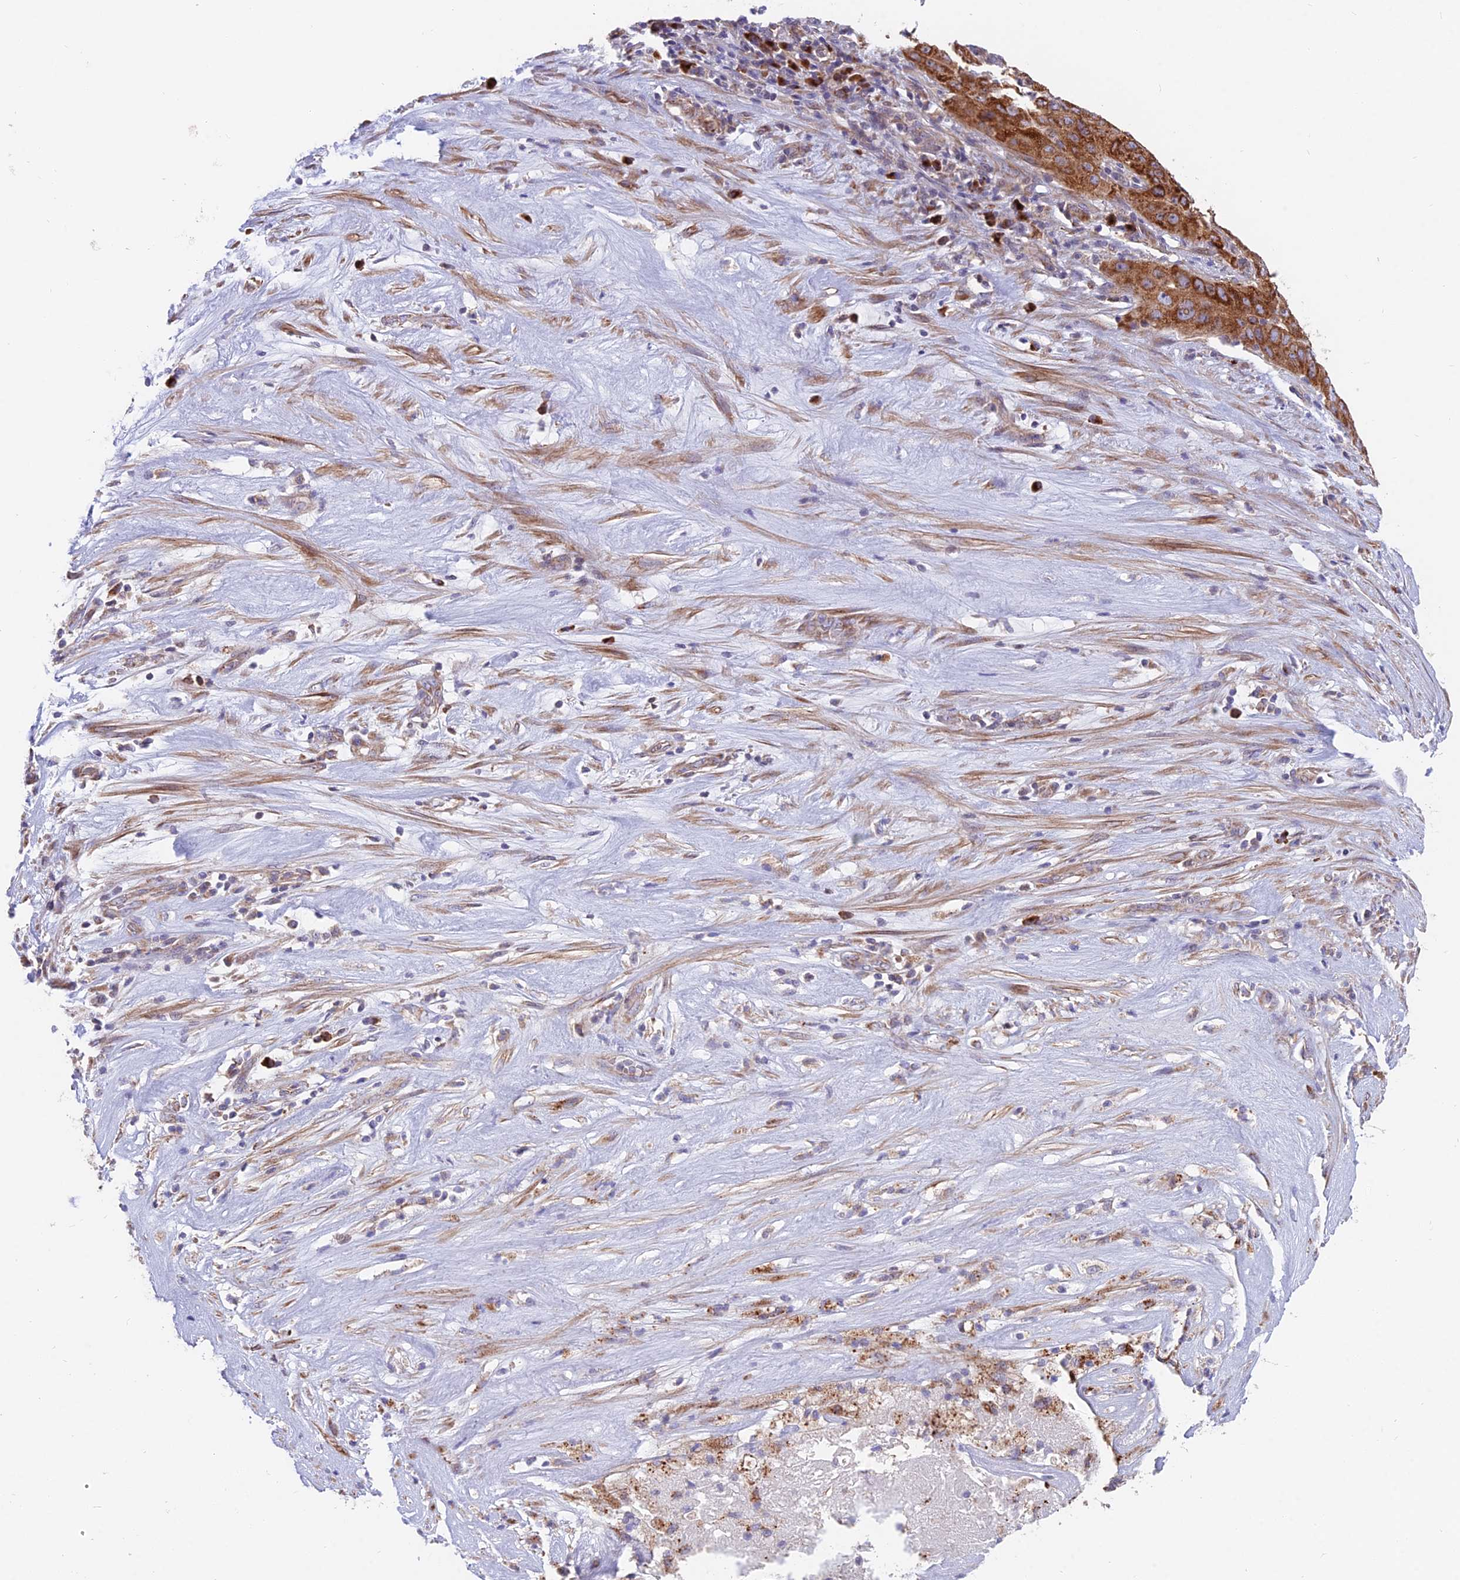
{"staining": {"intensity": "strong", "quantity": ">75%", "location": "cytoplasmic/membranous"}, "tissue": "pancreatic cancer", "cell_type": "Tumor cells", "image_type": "cancer", "snomed": [{"axis": "morphology", "description": "Adenocarcinoma, NOS"}, {"axis": "topography", "description": "Pancreas"}], "caption": "A brown stain labels strong cytoplasmic/membranous positivity of a protein in human pancreatic adenocarcinoma tumor cells. (IHC, brightfield microscopy, high magnification).", "gene": "TBC1D20", "patient": {"sex": "male", "age": 63}}